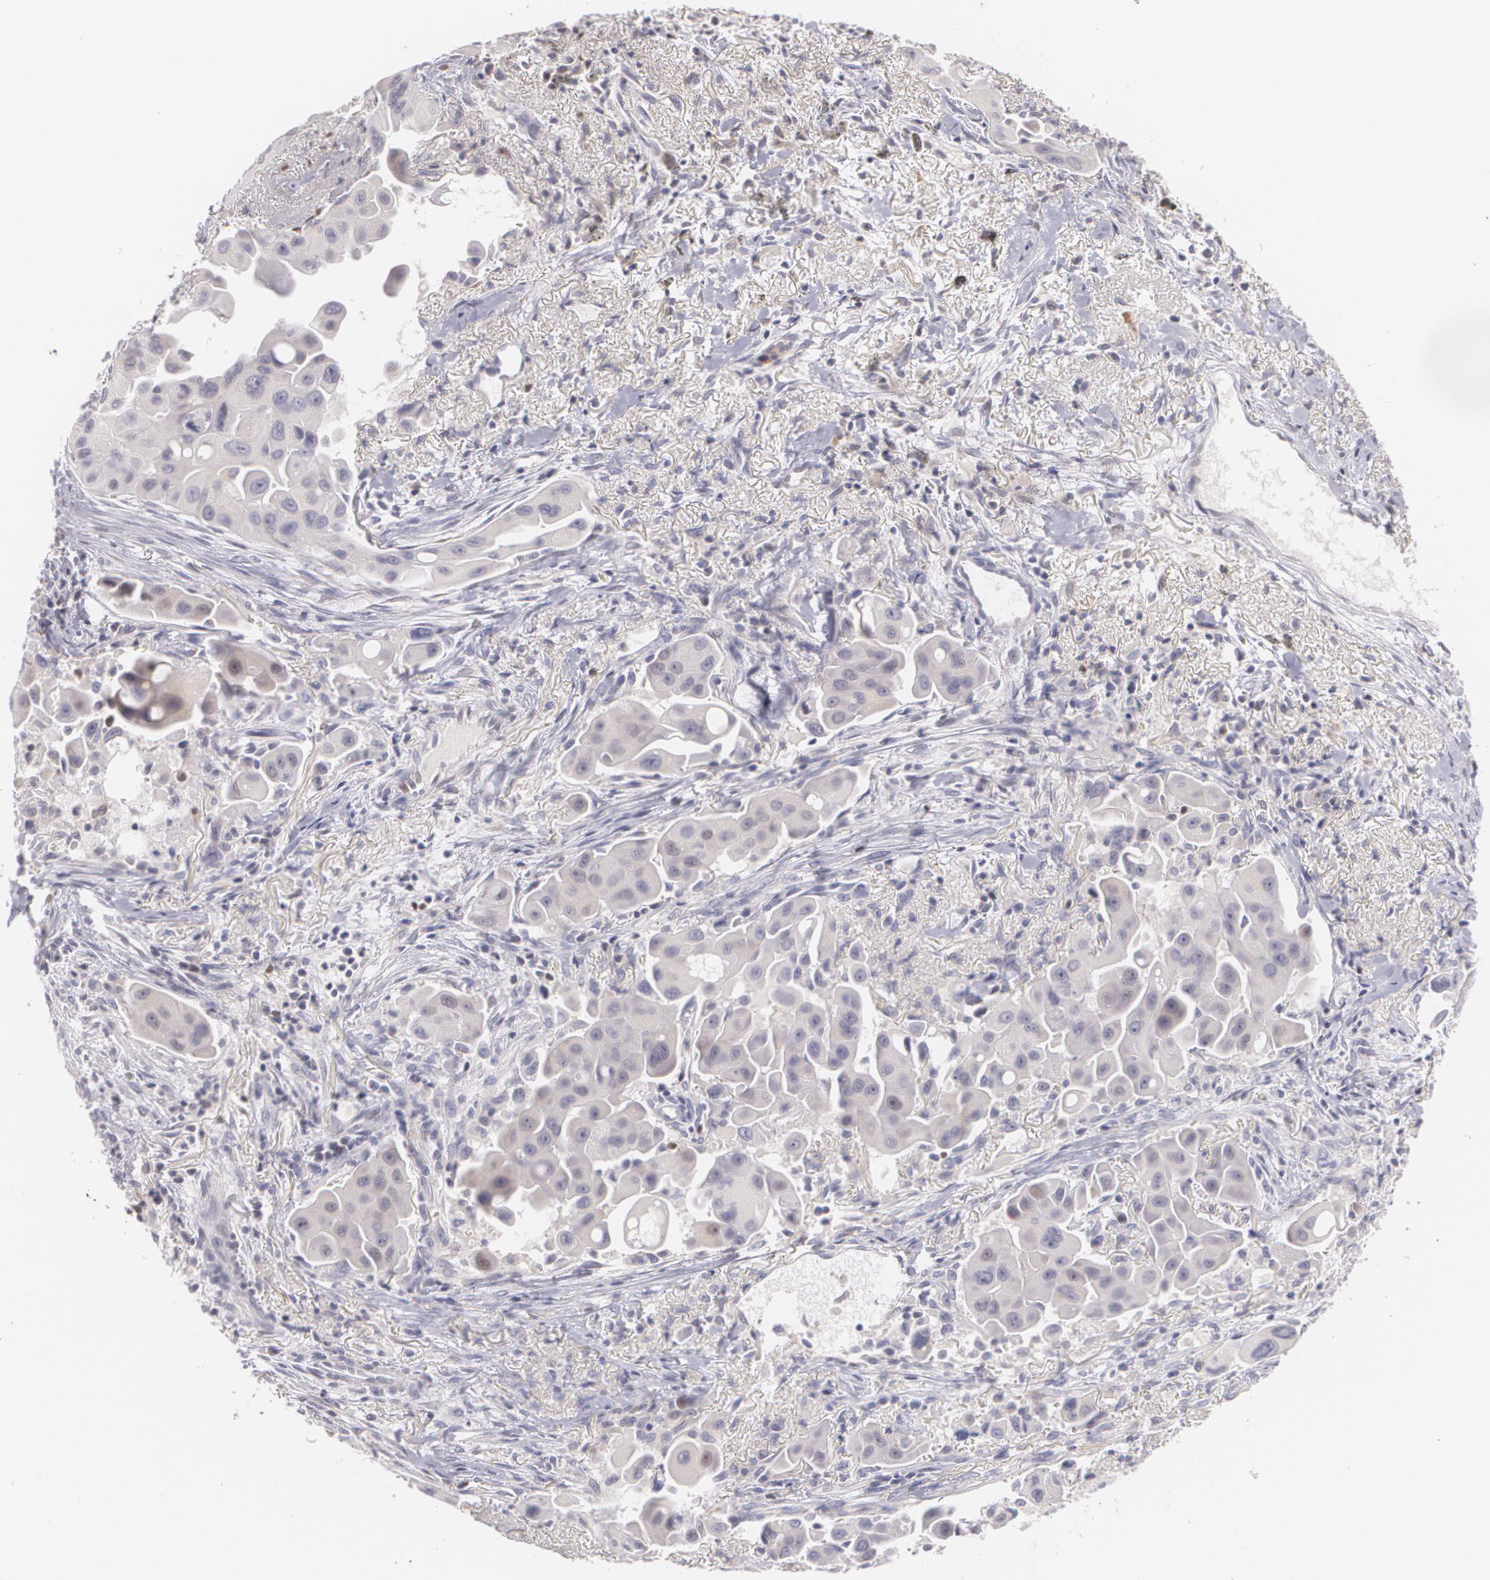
{"staining": {"intensity": "negative", "quantity": "none", "location": "none"}, "tissue": "lung cancer", "cell_type": "Tumor cells", "image_type": "cancer", "snomed": [{"axis": "morphology", "description": "Adenocarcinoma, NOS"}, {"axis": "topography", "description": "Lung"}], "caption": "Photomicrograph shows no protein staining in tumor cells of lung cancer tissue.", "gene": "ZBTB16", "patient": {"sex": "male", "age": 68}}